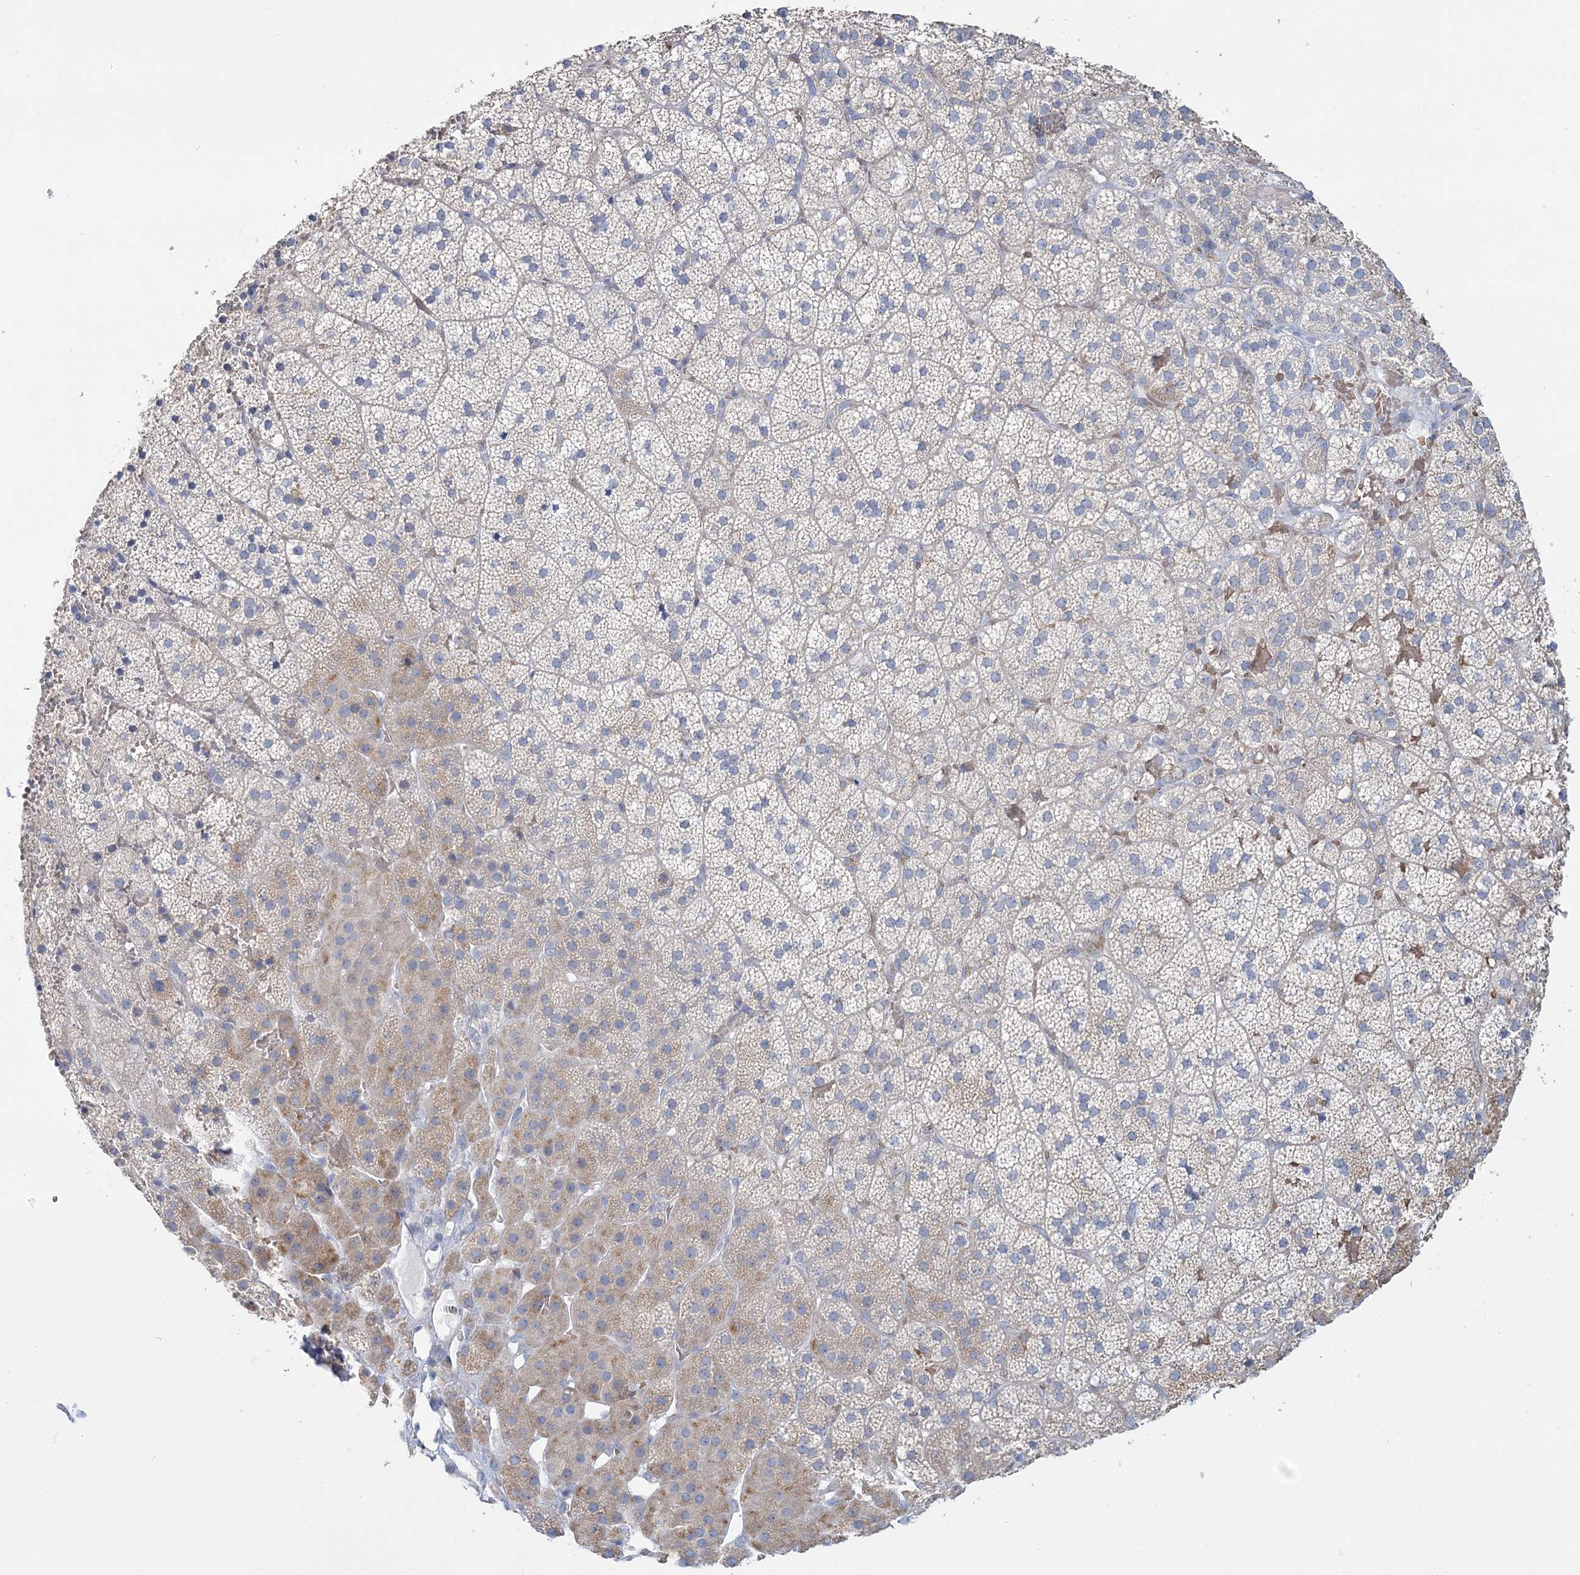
{"staining": {"intensity": "weak", "quantity": "<25%", "location": "cytoplasmic/membranous"}, "tissue": "adrenal gland", "cell_type": "Glandular cells", "image_type": "normal", "snomed": [{"axis": "morphology", "description": "Normal tissue, NOS"}, {"axis": "topography", "description": "Adrenal gland"}], "caption": "Glandular cells show no significant protein expression in normal adrenal gland. The staining was performed using DAB to visualize the protein expression in brown, while the nuclei were stained in blue with hematoxylin (Magnification: 20x).", "gene": "ATP11B", "patient": {"sex": "female", "age": 44}}